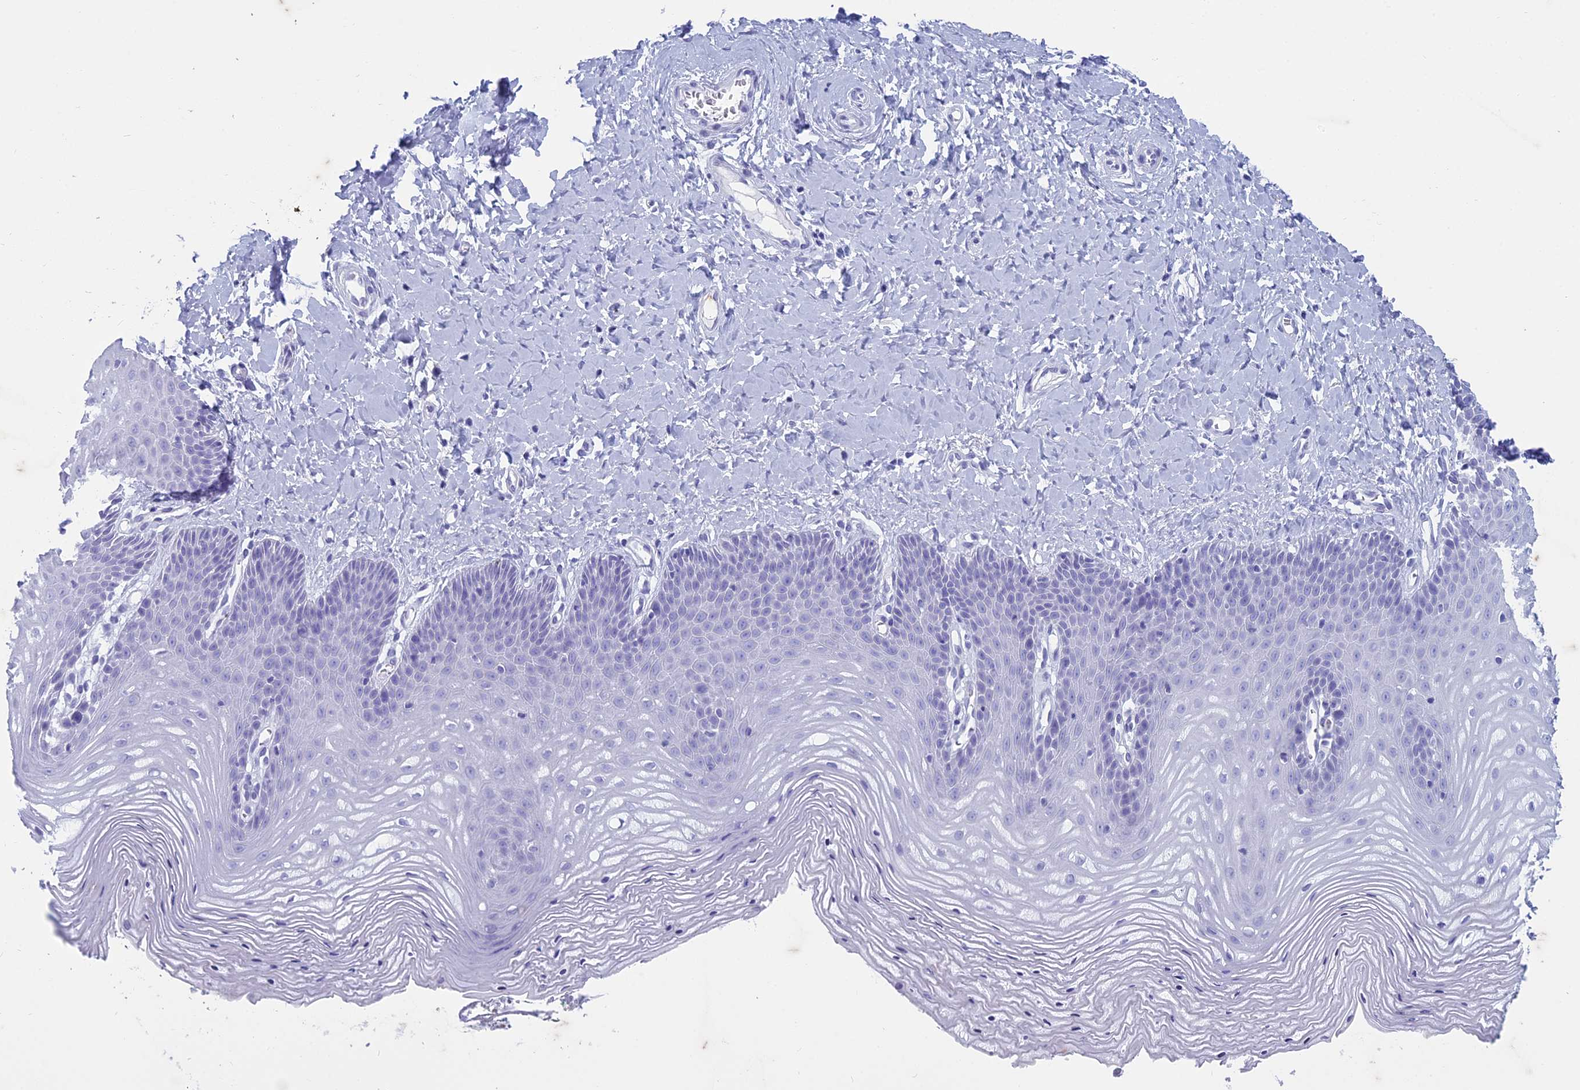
{"staining": {"intensity": "negative", "quantity": "none", "location": "none"}, "tissue": "vagina", "cell_type": "Squamous epithelial cells", "image_type": "normal", "snomed": [{"axis": "morphology", "description": "Normal tissue, NOS"}, {"axis": "topography", "description": "Vagina"}], "caption": "Human vagina stained for a protein using immunohistochemistry demonstrates no staining in squamous epithelial cells.", "gene": "HMGB4", "patient": {"sex": "female", "age": 65}}